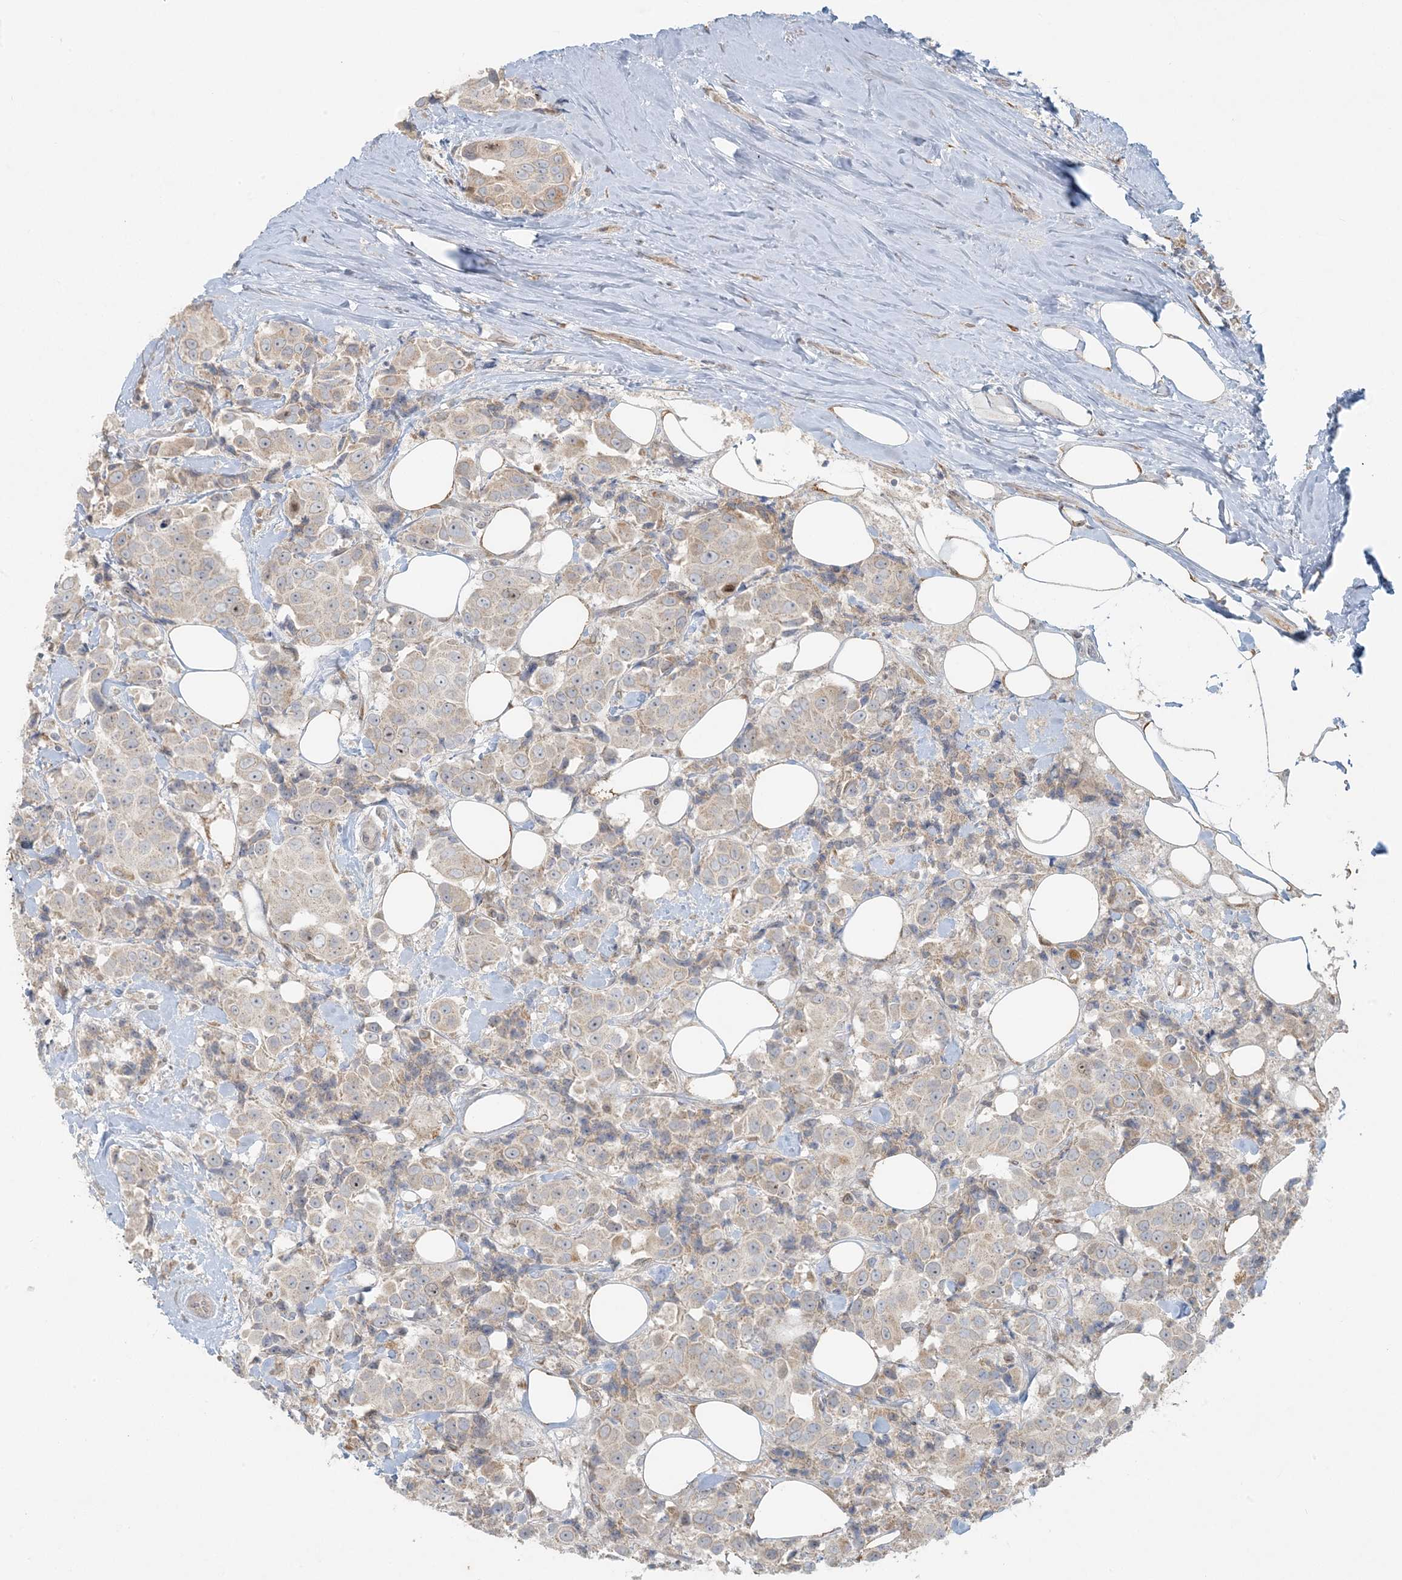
{"staining": {"intensity": "weak", "quantity": ">75%", "location": "cytoplasmic/membranous"}, "tissue": "breast cancer", "cell_type": "Tumor cells", "image_type": "cancer", "snomed": [{"axis": "morphology", "description": "Normal tissue, NOS"}, {"axis": "morphology", "description": "Duct carcinoma"}, {"axis": "topography", "description": "Breast"}], "caption": "Breast intraductal carcinoma was stained to show a protein in brown. There is low levels of weak cytoplasmic/membranous positivity in about >75% of tumor cells.", "gene": "HACL1", "patient": {"sex": "female", "age": 39}}